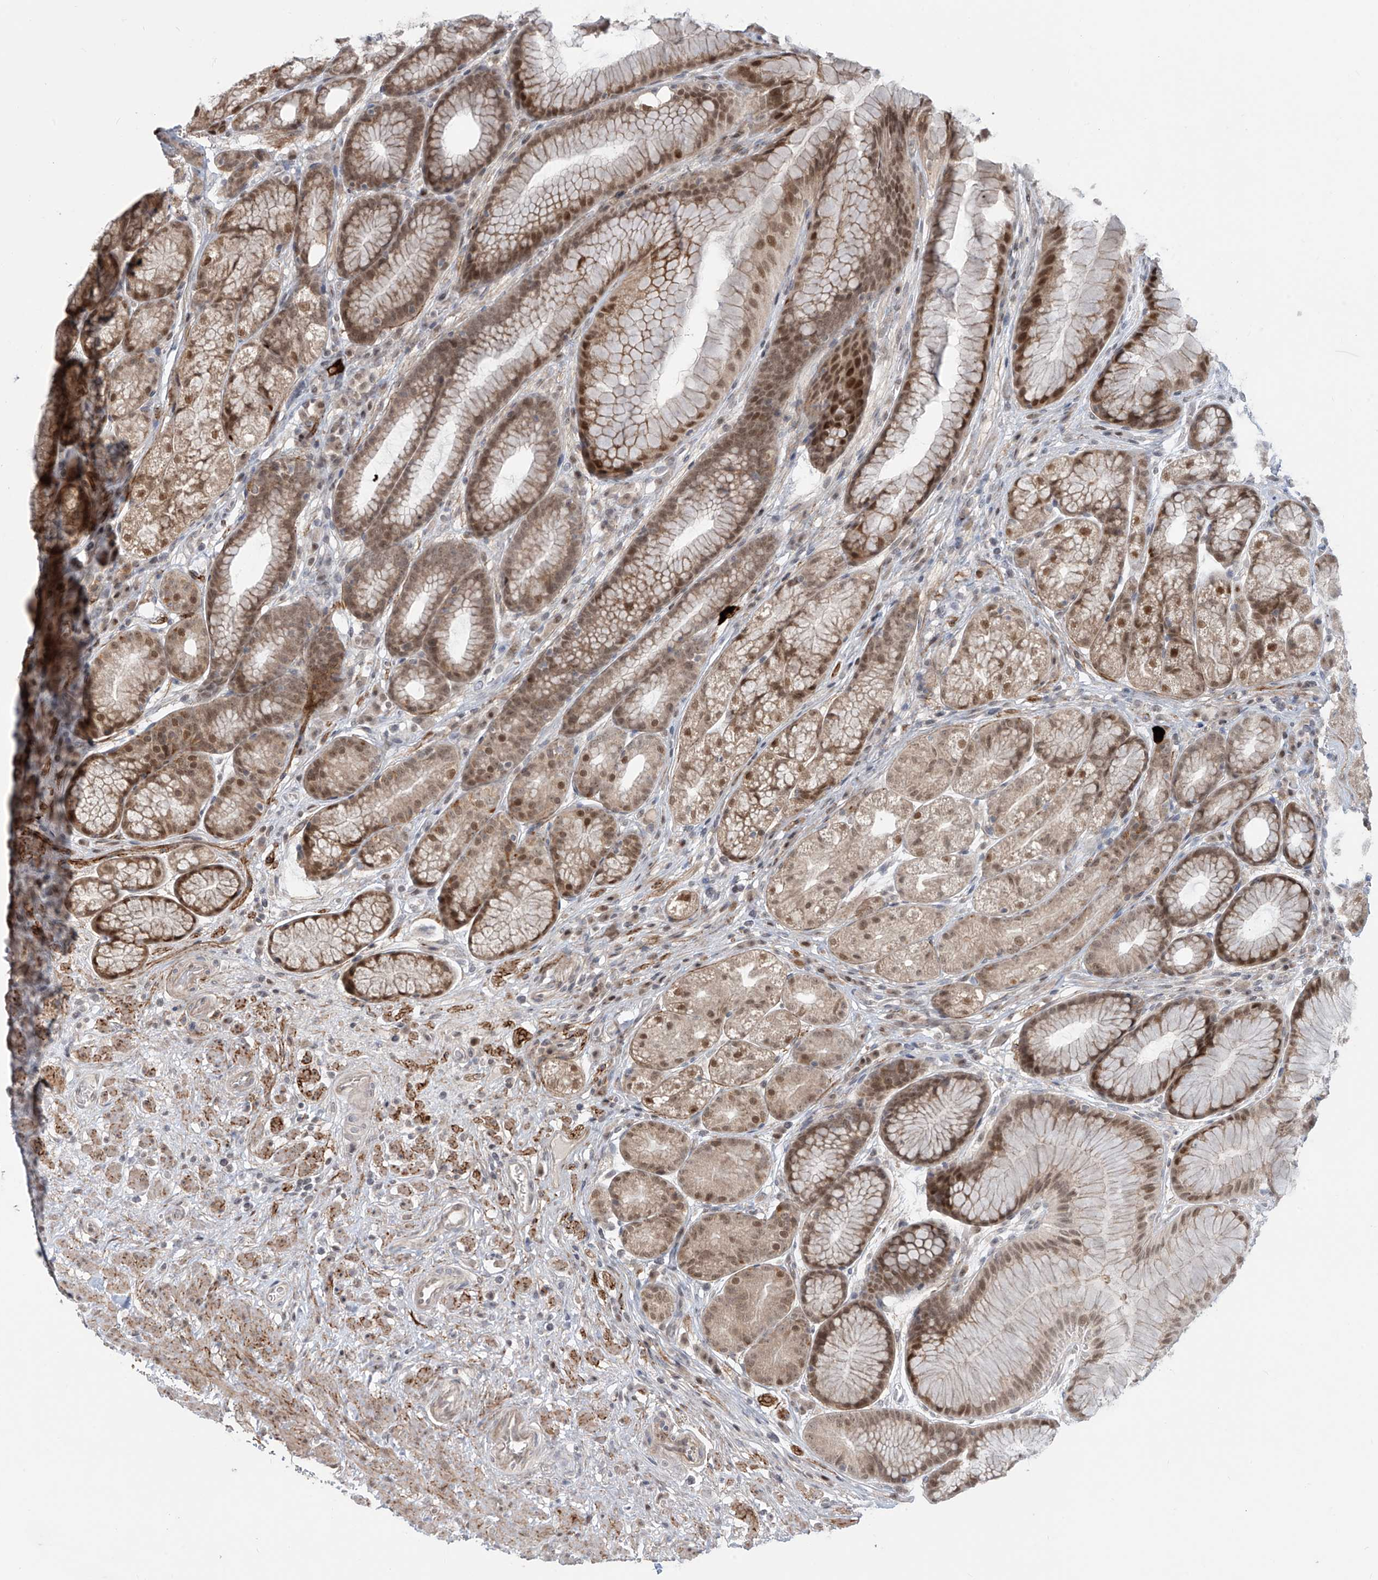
{"staining": {"intensity": "moderate", "quantity": ">75%", "location": "nuclear"}, "tissue": "stomach", "cell_type": "Glandular cells", "image_type": "normal", "snomed": [{"axis": "morphology", "description": "Normal tissue, NOS"}, {"axis": "topography", "description": "Stomach"}], "caption": "Immunohistochemical staining of benign human stomach exhibits moderate nuclear protein expression in about >75% of glandular cells. (brown staining indicates protein expression, while blue staining denotes nuclei).", "gene": "LAGE3", "patient": {"sex": "male", "age": 57}}